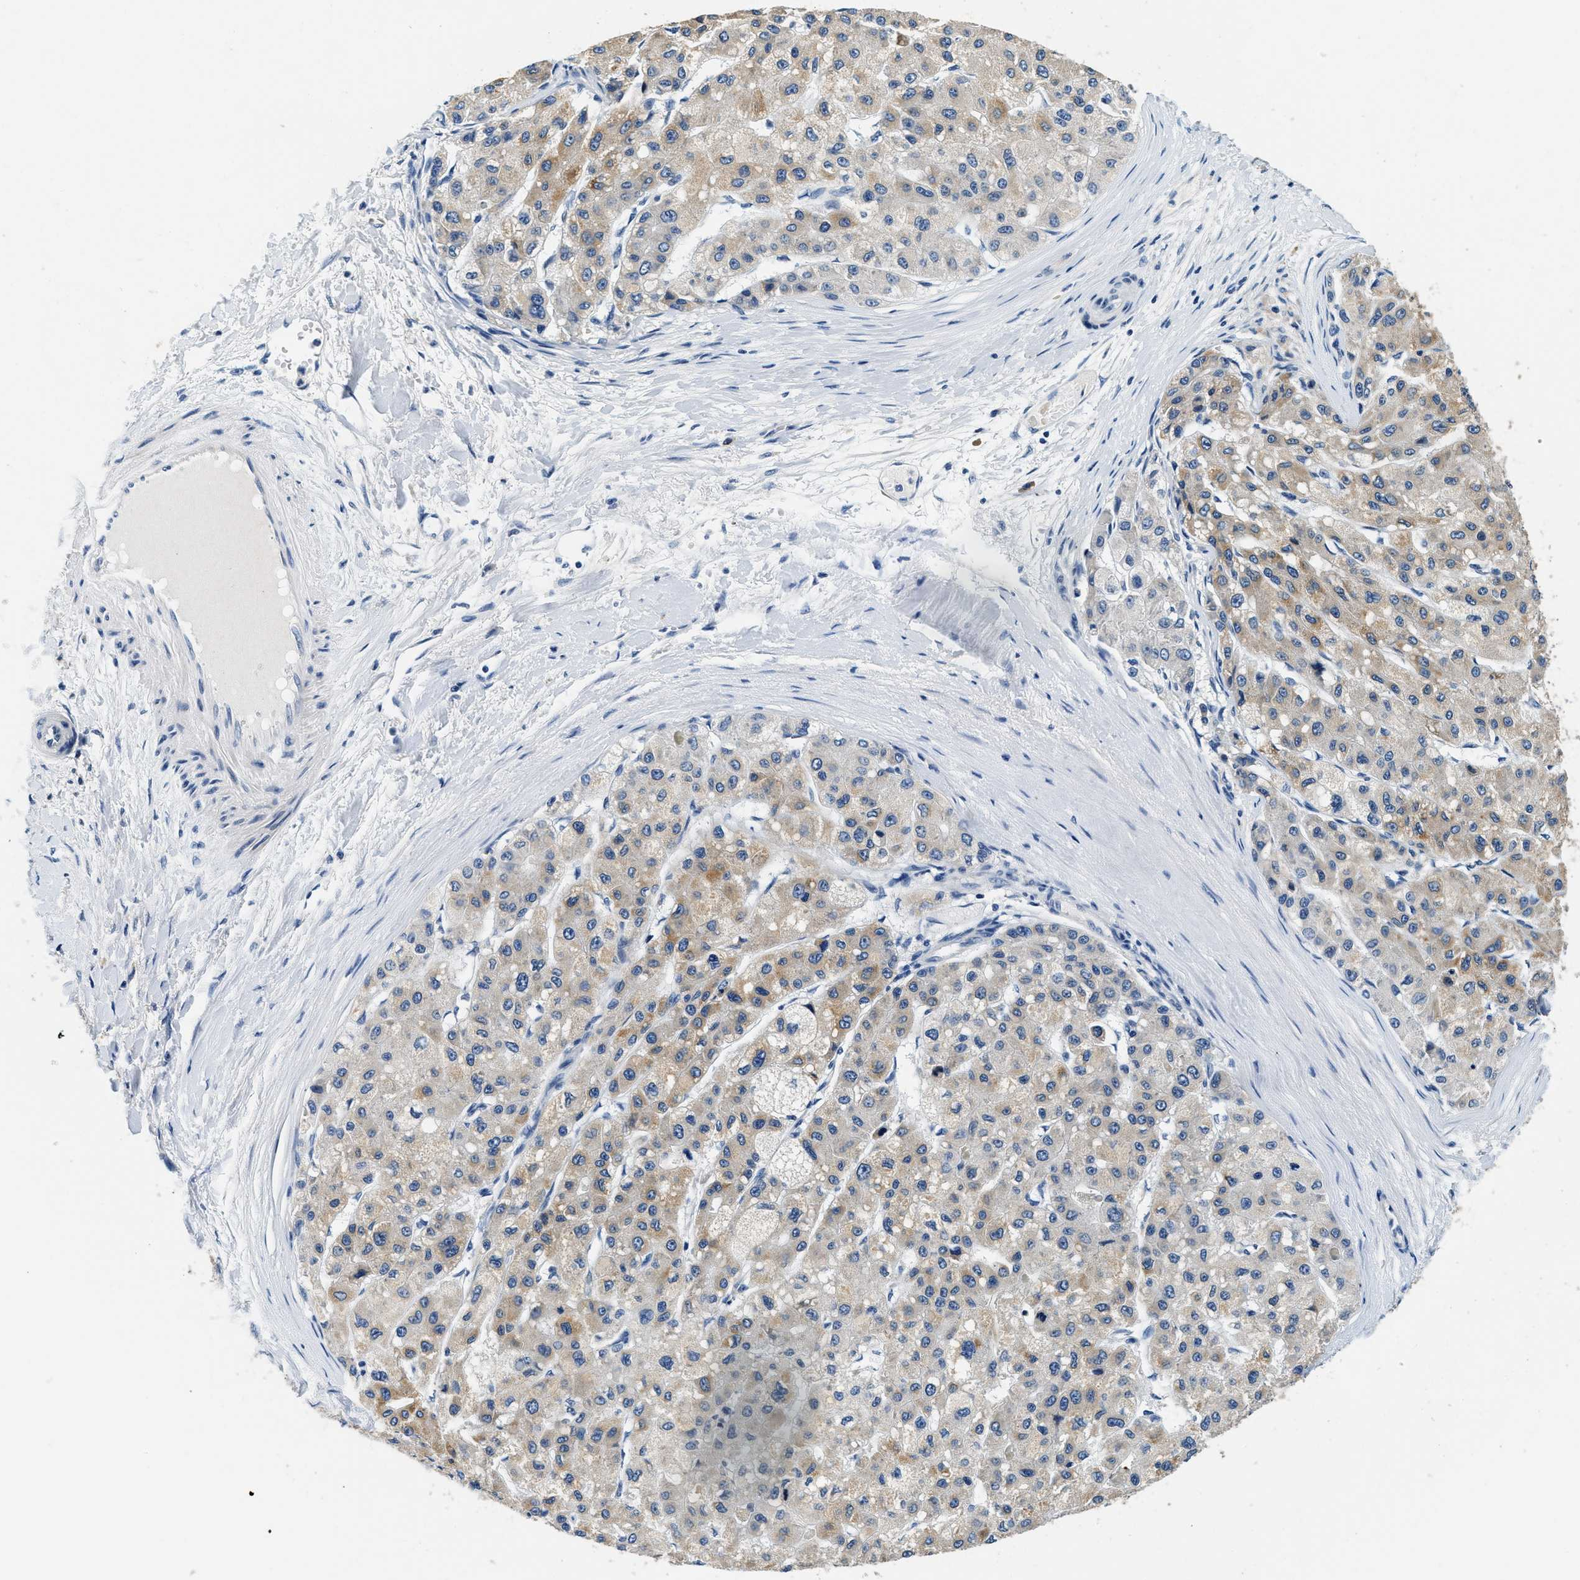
{"staining": {"intensity": "moderate", "quantity": "25%-75%", "location": "cytoplasmic/membranous"}, "tissue": "liver cancer", "cell_type": "Tumor cells", "image_type": "cancer", "snomed": [{"axis": "morphology", "description": "Carcinoma, Hepatocellular, NOS"}, {"axis": "topography", "description": "Liver"}], "caption": "Liver cancer stained for a protein (brown) shows moderate cytoplasmic/membranous positive positivity in about 25%-75% of tumor cells.", "gene": "ALDH3A2", "patient": {"sex": "male", "age": 80}}